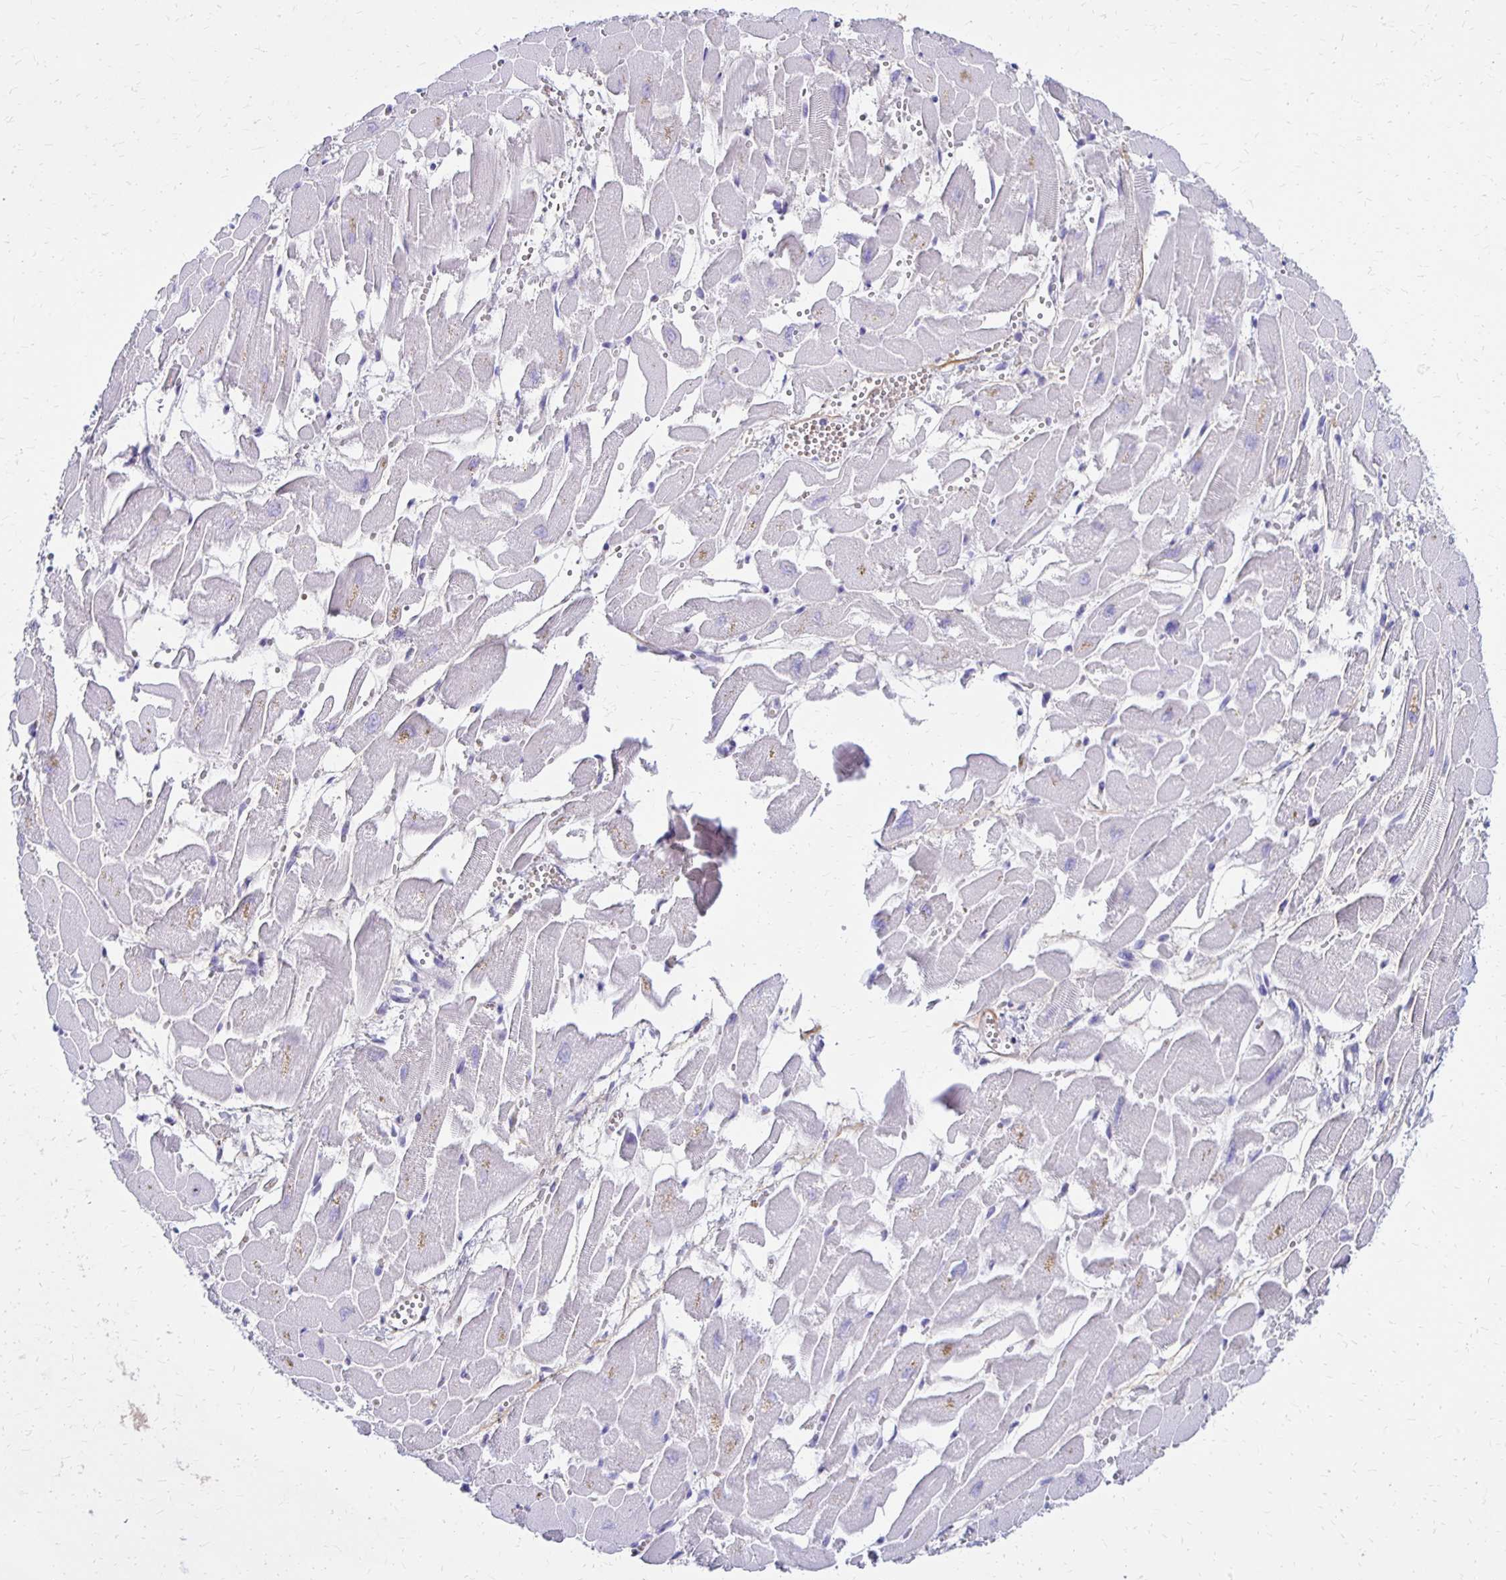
{"staining": {"intensity": "negative", "quantity": "none", "location": "none"}, "tissue": "heart muscle", "cell_type": "Cardiomyocytes", "image_type": "normal", "snomed": [{"axis": "morphology", "description": "Normal tissue, NOS"}, {"axis": "topography", "description": "Heart"}], "caption": "DAB (3,3'-diaminobenzidine) immunohistochemical staining of normal human heart muscle shows no significant positivity in cardiomyocytes.", "gene": "FNTB", "patient": {"sex": "female", "age": 52}}